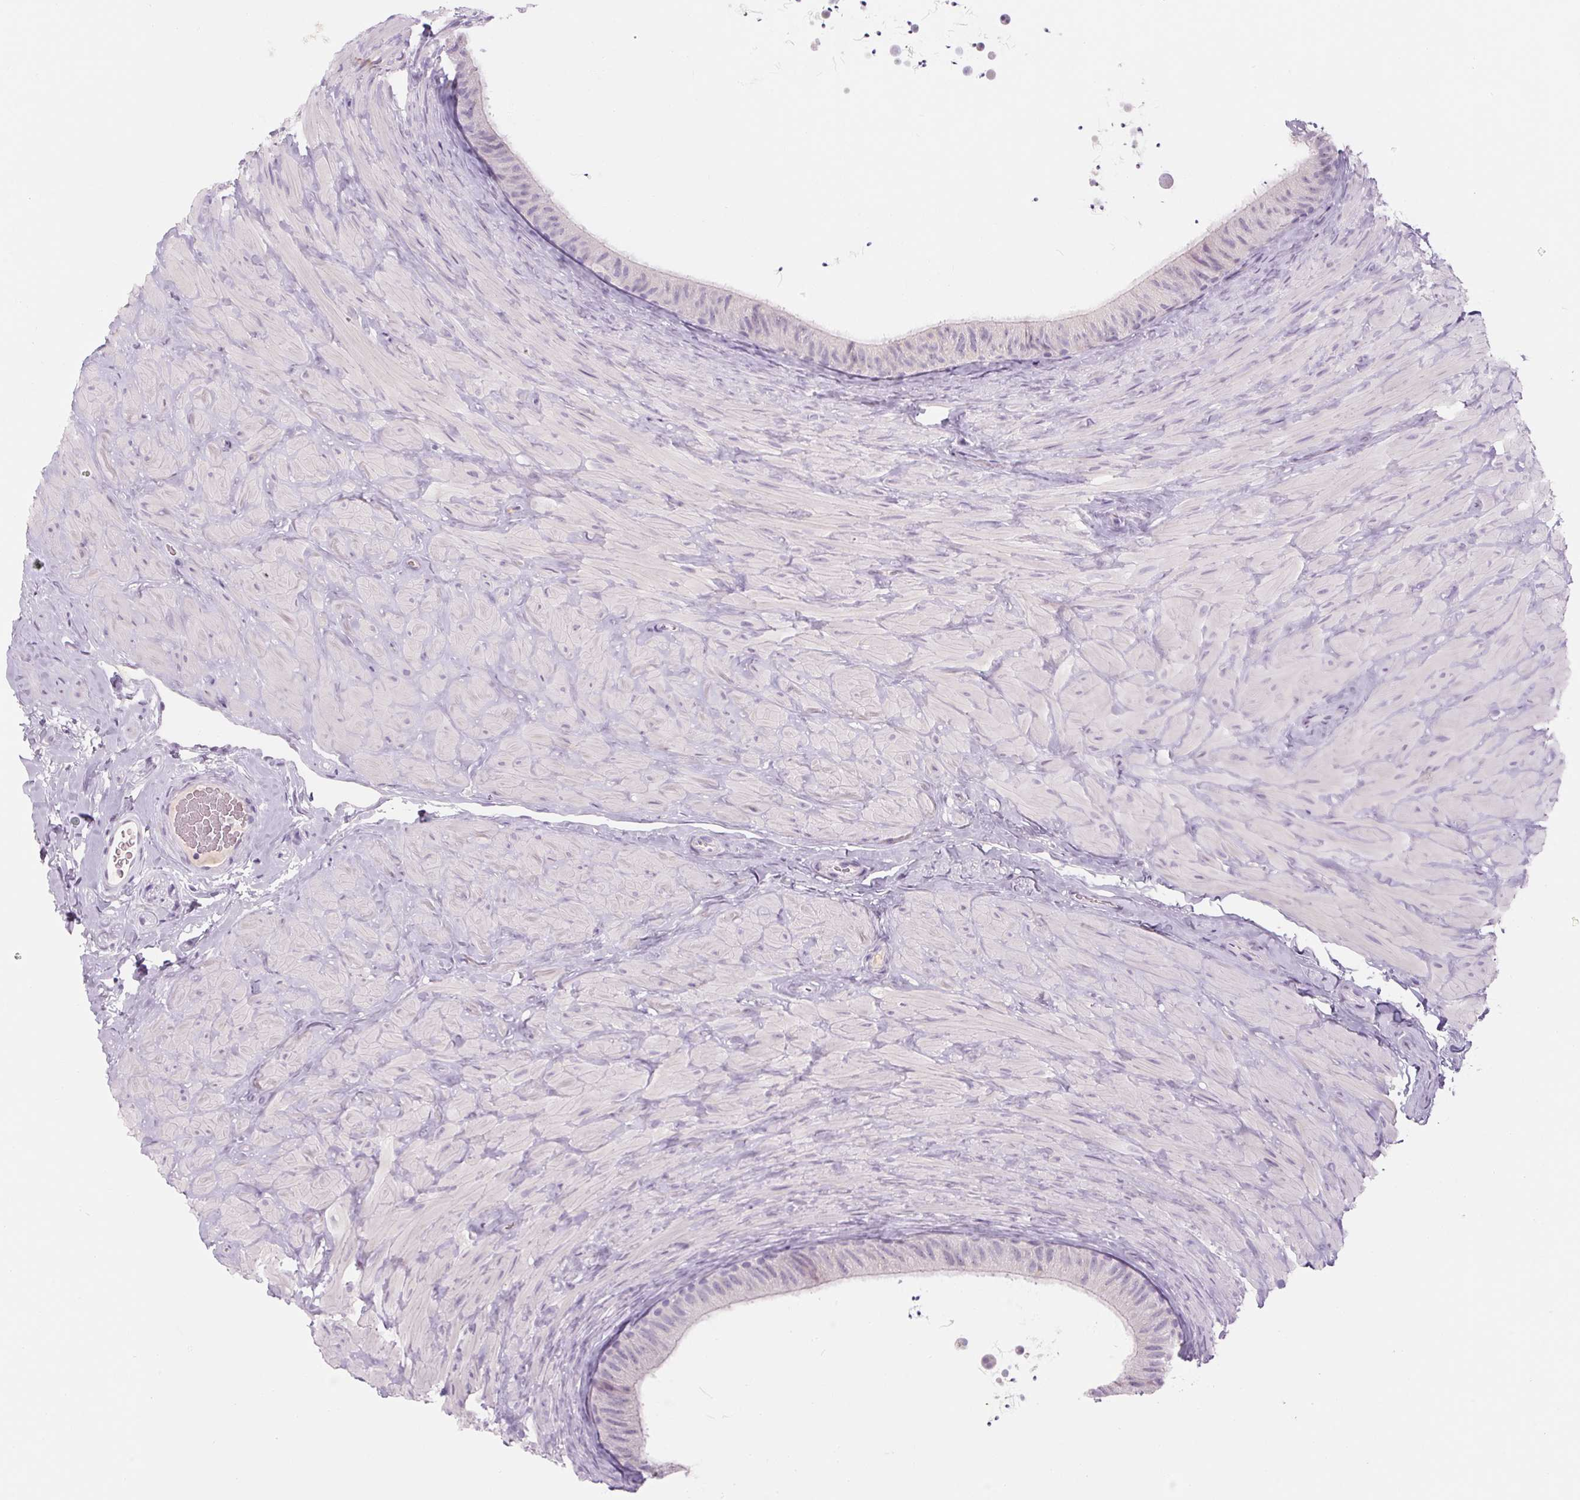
{"staining": {"intensity": "negative", "quantity": "none", "location": "none"}, "tissue": "epididymis", "cell_type": "Glandular cells", "image_type": "normal", "snomed": [{"axis": "morphology", "description": "Normal tissue, NOS"}, {"axis": "topography", "description": "Epididymis, spermatic cord, NOS"}, {"axis": "topography", "description": "Epididymis"}], "caption": "DAB (3,3'-diaminobenzidine) immunohistochemical staining of normal epididymis shows no significant staining in glandular cells. The staining is performed using DAB brown chromogen with nuclei counter-stained in using hematoxylin.", "gene": "RPTN", "patient": {"sex": "male", "age": 31}}